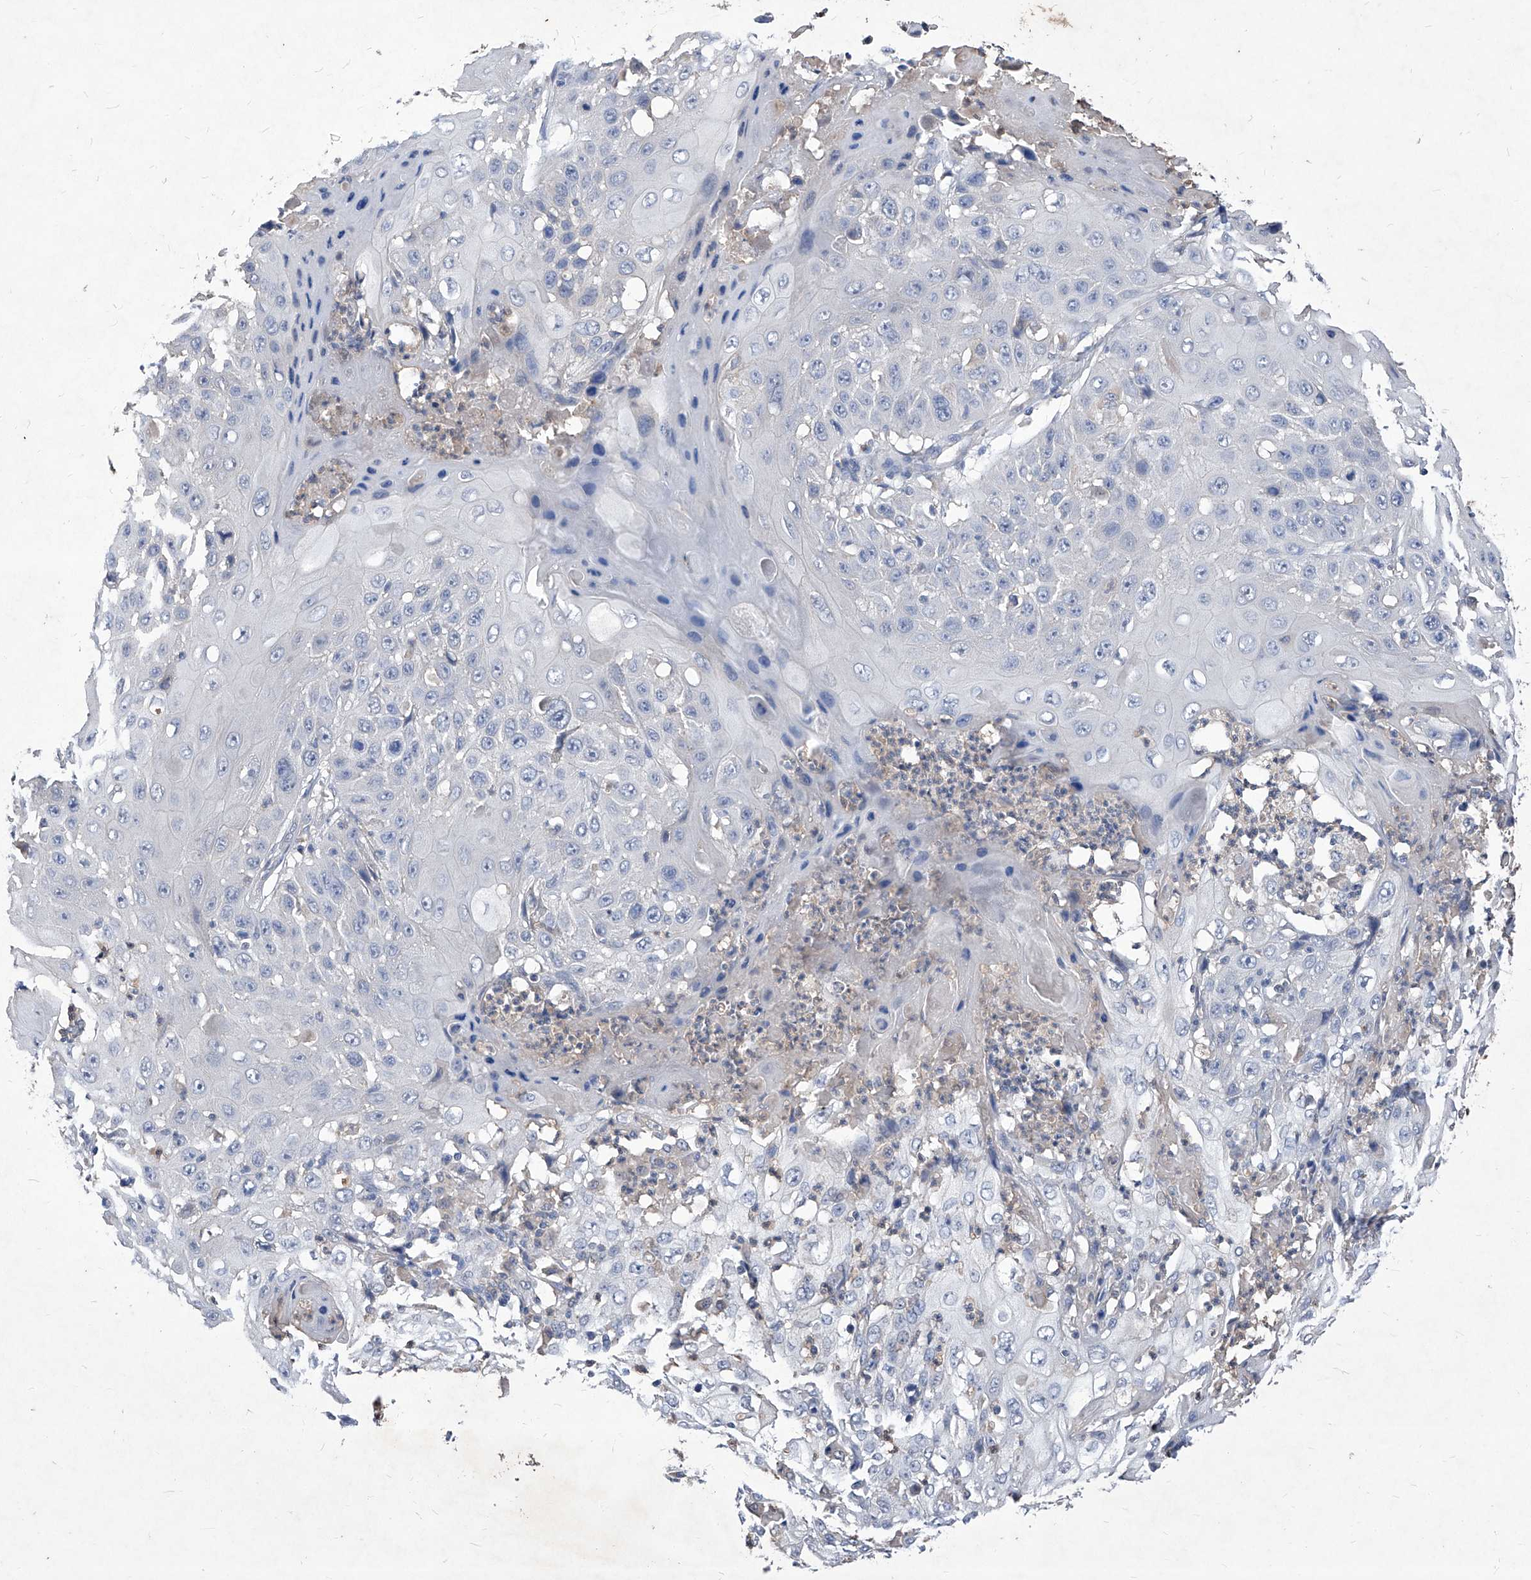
{"staining": {"intensity": "negative", "quantity": "none", "location": "none"}, "tissue": "cervical cancer", "cell_type": "Tumor cells", "image_type": "cancer", "snomed": [{"axis": "morphology", "description": "Squamous cell carcinoma, NOS"}, {"axis": "topography", "description": "Cervix"}], "caption": "IHC photomicrograph of cervical squamous cell carcinoma stained for a protein (brown), which exhibits no positivity in tumor cells.", "gene": "SYNGR1", "patient": {"sex": "female", "age": 39}}